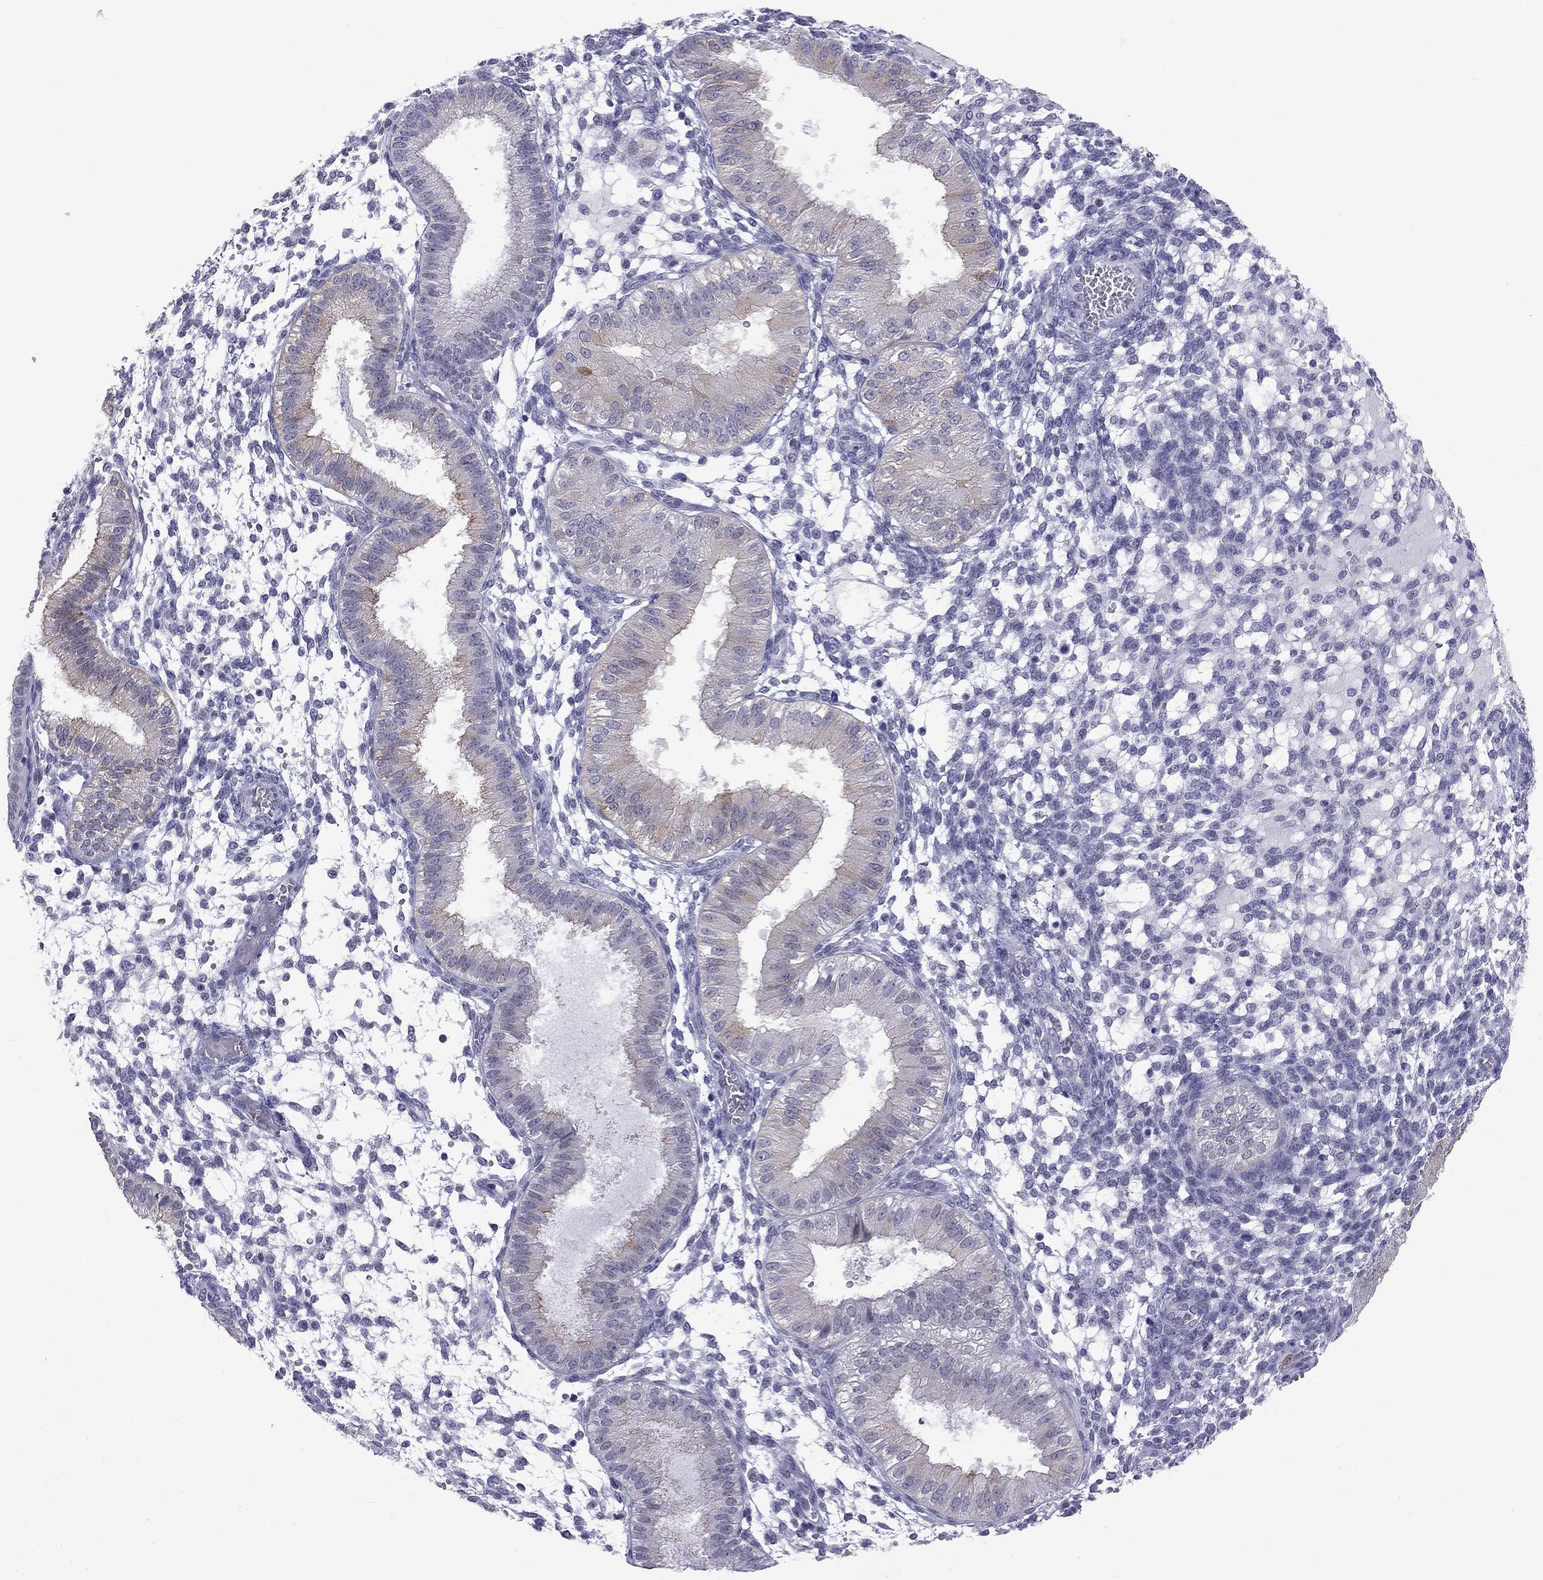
{"staining": {"intensity": "negative", "quantity": "none", "location": "none"}, "tissue": "endometrium", "cell_type": "Cells in endometrial stroma", "image_type": "normal", "snomed": [{"axis": "morphology", "description": "Normal tissue, NOS"}, {"axis": "topography", "description": "Endometrium"}], "caption": "DAB (3,3'-diaminobenzidine) immunohistochemical staining of normal endometrium shows no significant expression in cells in endometrial stroma. Brightfield microscopy of immunohistochemistry stained with DAB (brown) and hematoxylin (blue), captured at high magnification.", "gene": "MUC15", "patient": {"sex": "female", "age": 43}}